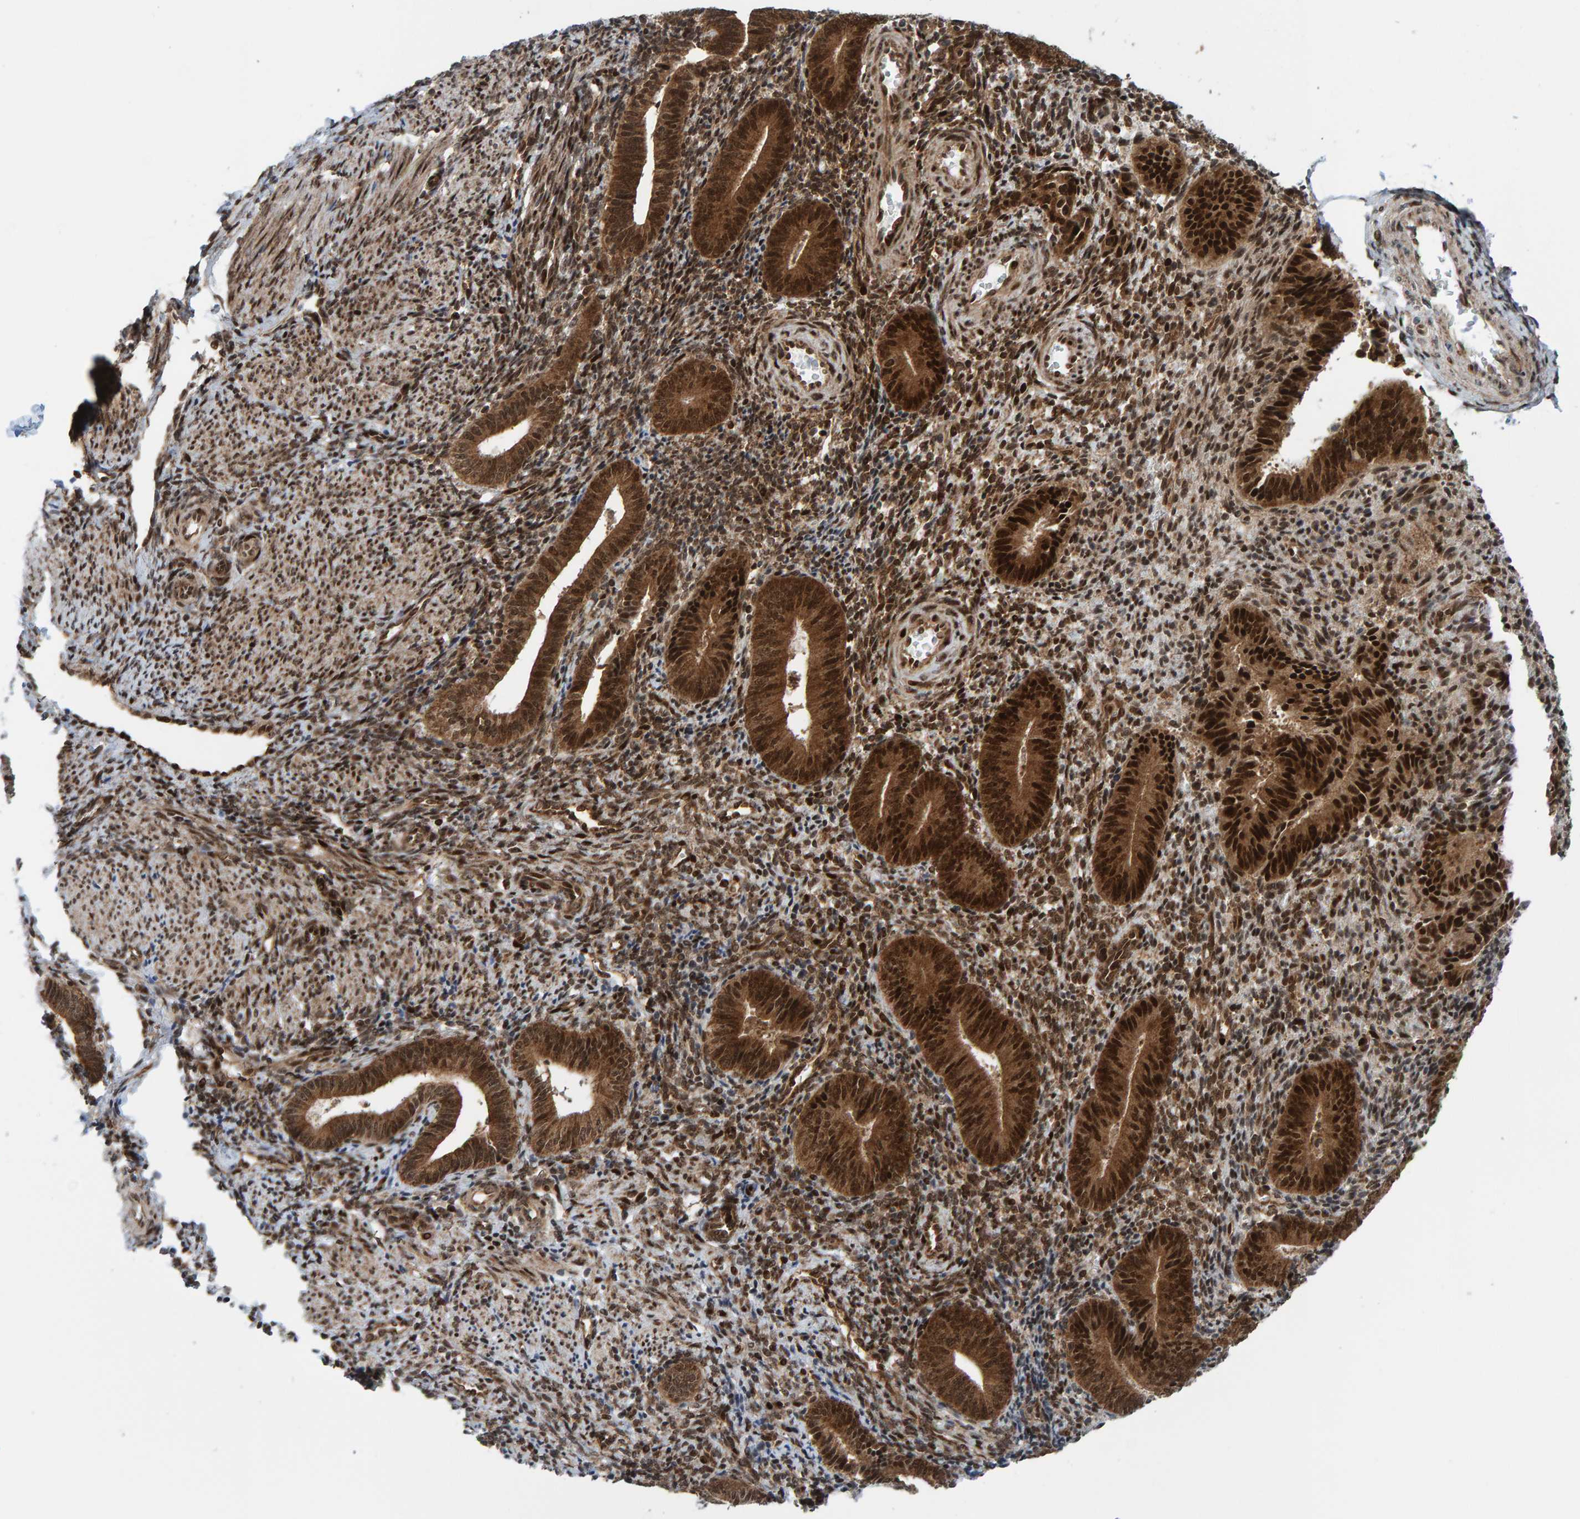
{"staining": {"intensity": "moderate", "quantity": ">75%", "location": "cytoplasmic/membranous,nuclear"}, "tissue": "endometrium", "cell_type": "Cells in endometrial stroma", "image_type": "normal", "snomed": [{"axis": "morphology", "description": "Normal tissue, NOS"}, {"axis": "topography", "description": "Uterus"}, {"axis": "topography", "description": "Endometrium"}], "caption": "Endometrium was stained to show a protein in brown. There is medium levels of moderate cytoplasmic/membranous,nuclear staining in about >75% of cells in endometrial stroma. The staining is performed using DAB brown chromogen to label protein expression. The nuclei are counter-stained blue using hematoxylin.", "gene": "ZNF366", "patient": {"sex": "female", "age": 33}}